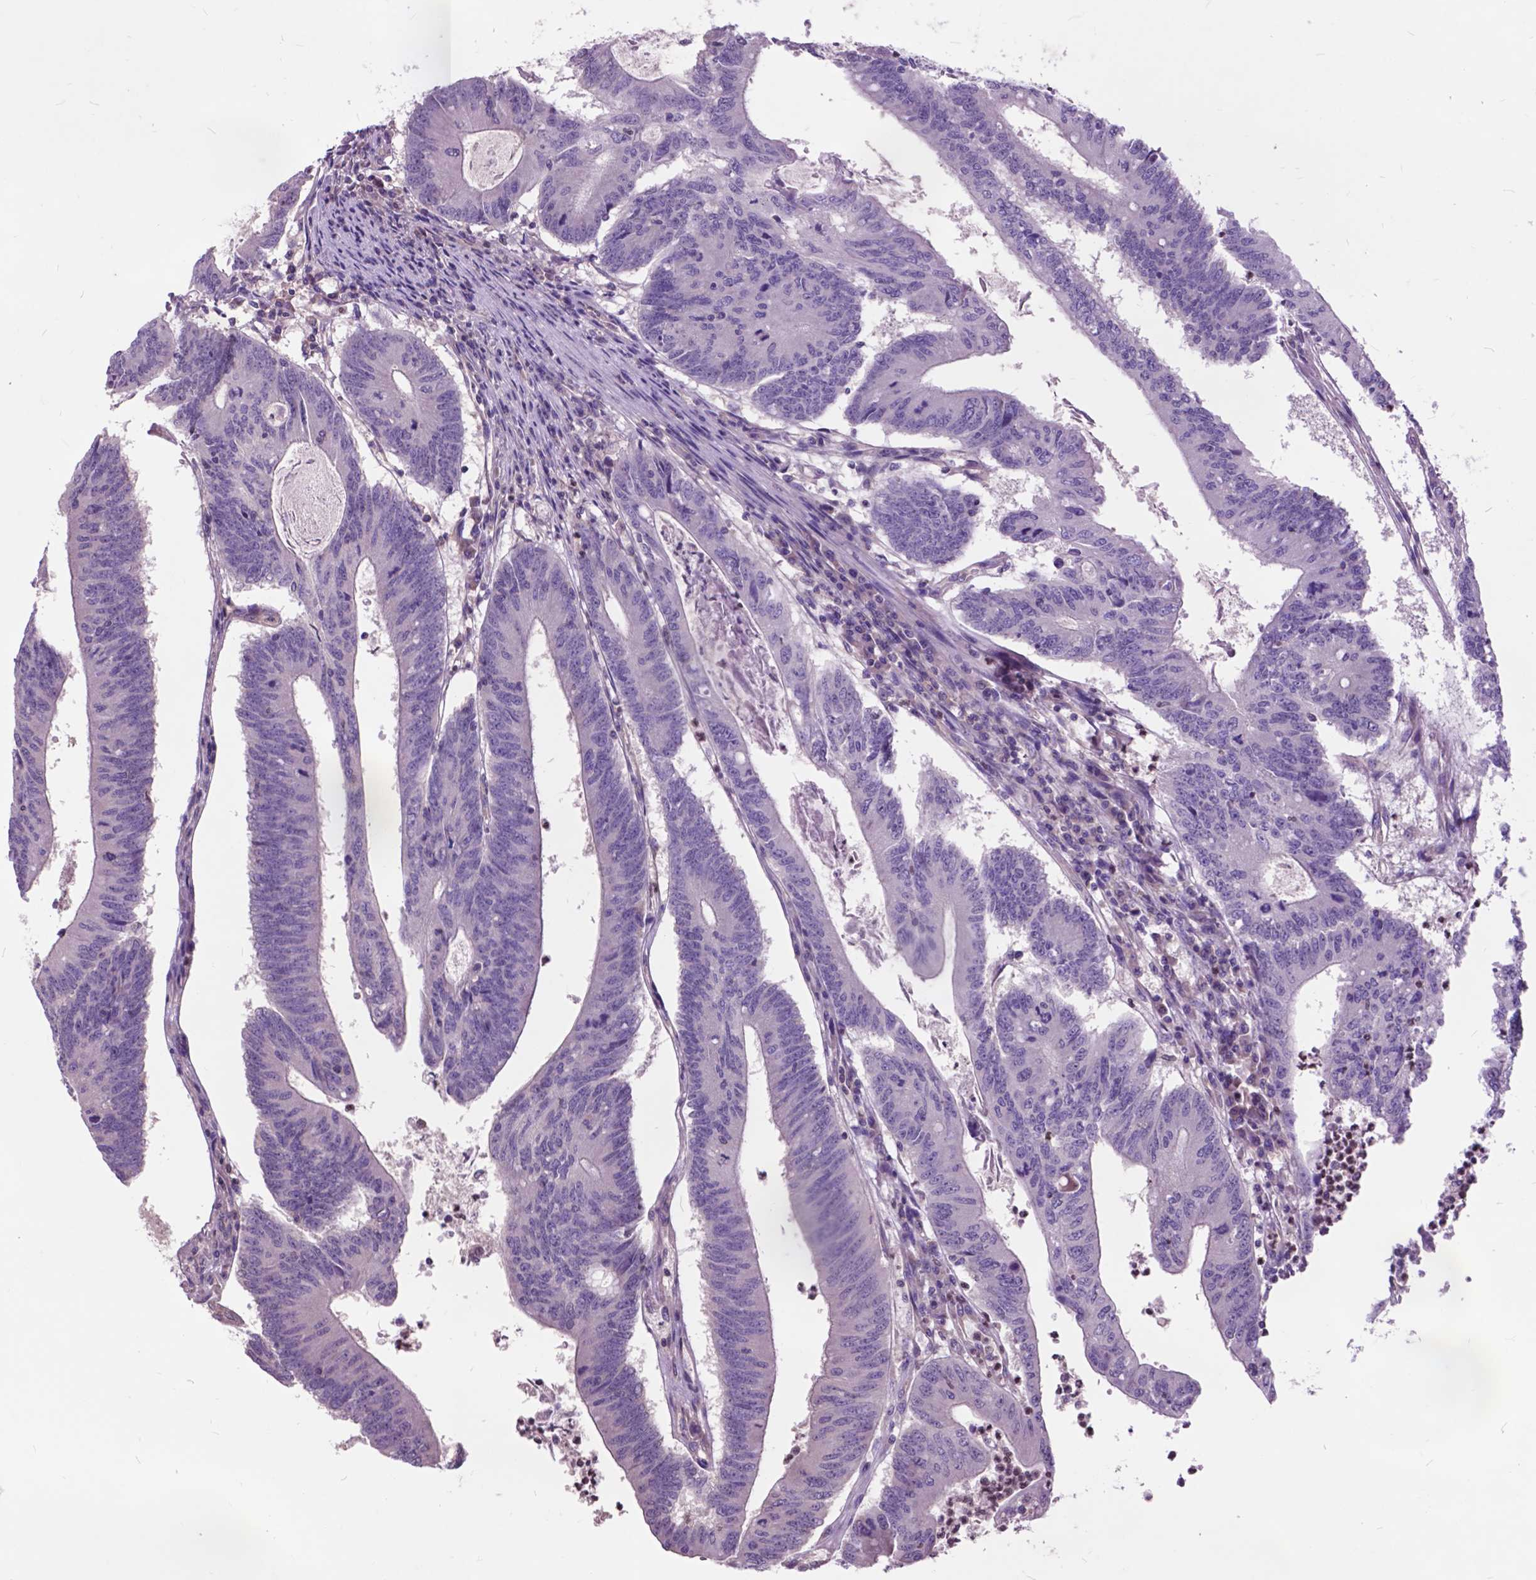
{"staining": {"intensity": "negative", "quantity": "none", "location": "none"}, "tissue": "colorectal cancer", "cell_type": "Tumor cells", "image_type": "cancer", "snomed": [{"axis": "morphology", "description": "Adenocarcinoma, NOS"}, {"axis": "topography", "description": "Colon"}], "caption": "Protein analysis of adenocarcinoma (colorectal) shows no significant positivity in tumor cells. (Brightfield microscopy of DAB immunohistochemistry (IHC) at high magnification).", "gene": "ARAF", "patient": {"sex": "female", "age": 70}}